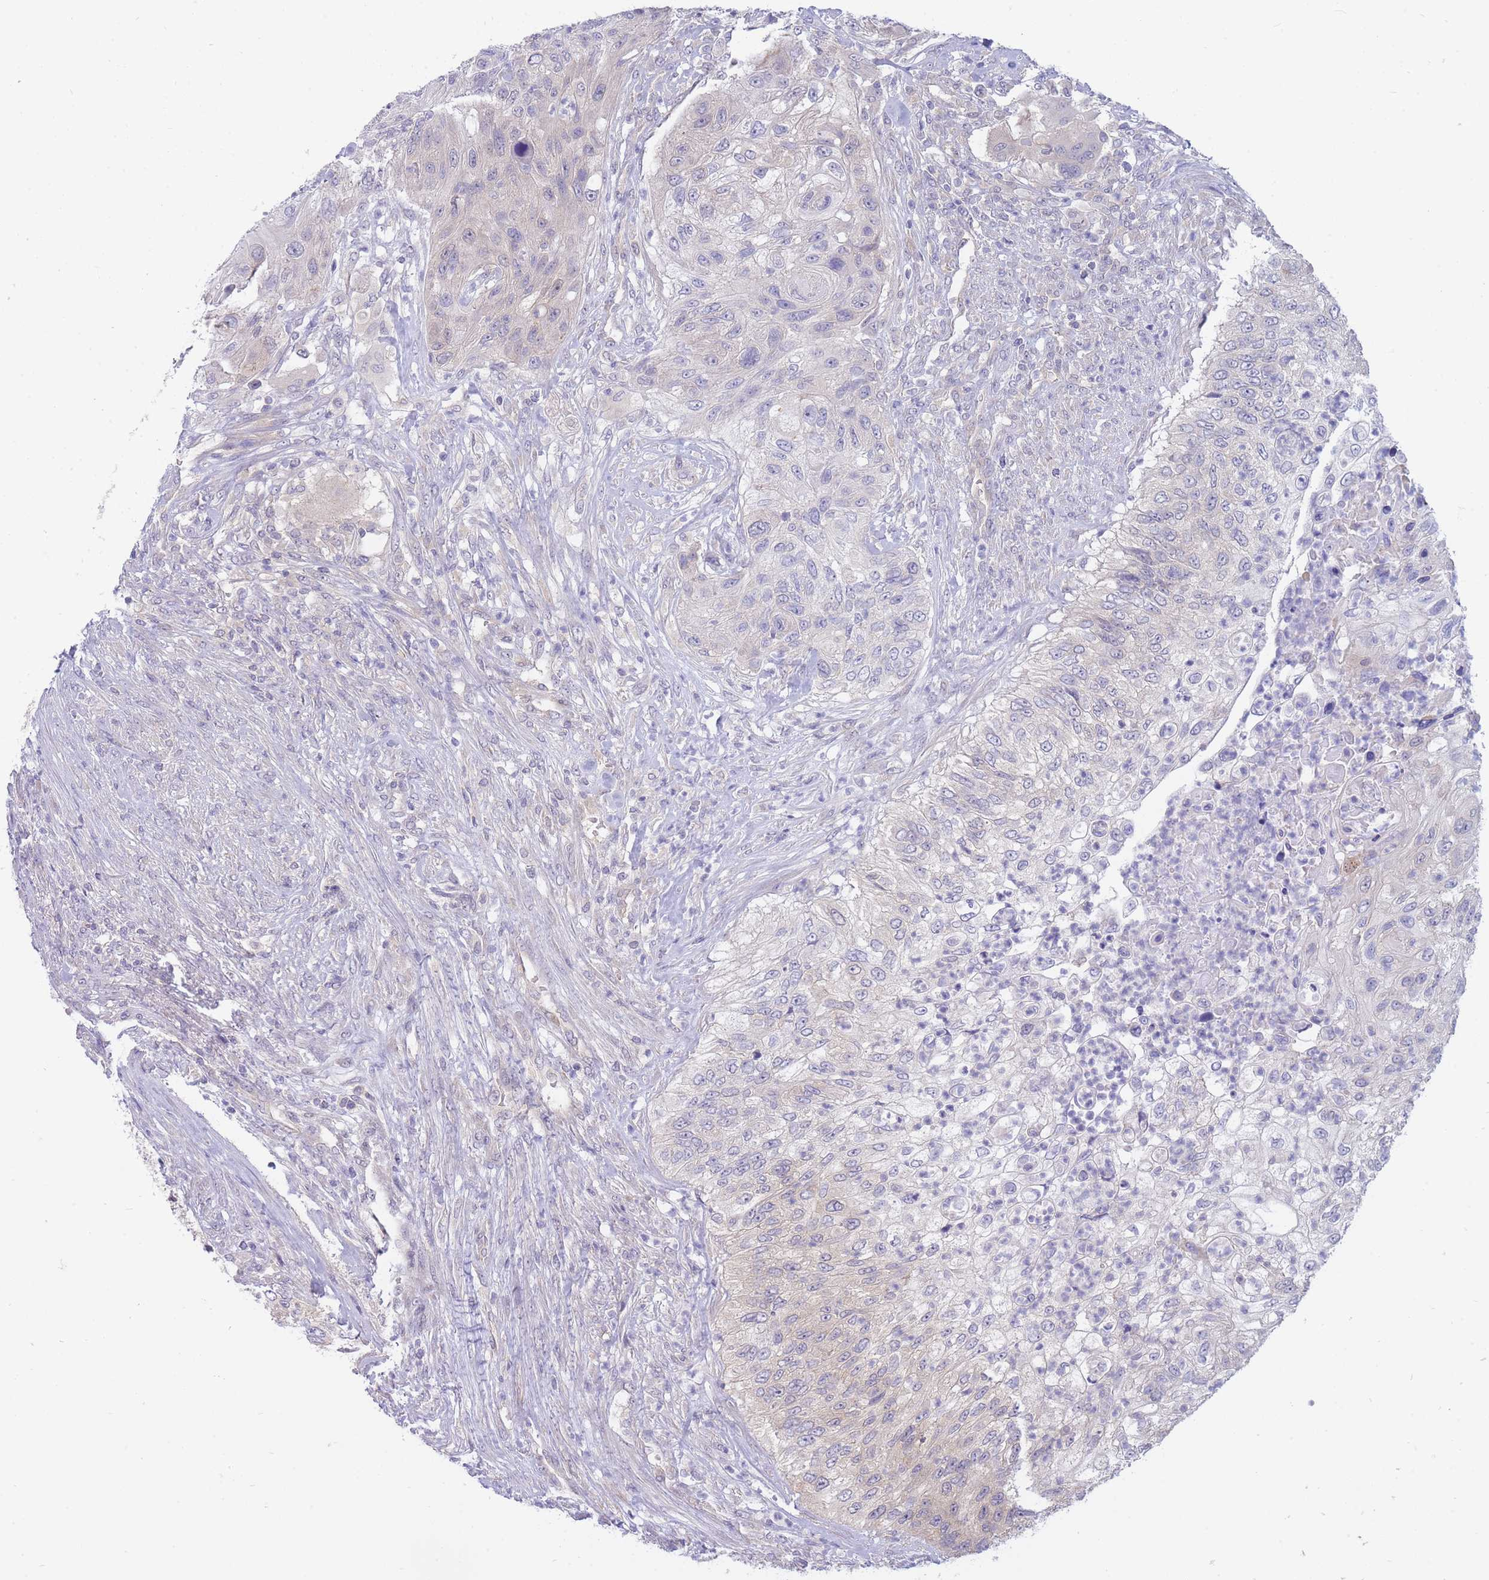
{"staining": {"intensity": "negative", "quantity": "none", "location": "none"}, "tissue": "urothelial cancer", "cell_type": "Tumor cells", "image_type": "cancer", "snomed": [{"axis": "morphology", "description": "Urothelial carcinoma, High grade"}, {"axis": "topography", "description": "Urinary bladder"}], "caption": "IHC micrograph of neoplastic tissue: high-grade urothelial carcinoma stained with DAB exhibits no significant protein positivity in tumor cells. The staining is performed using DAB (3,3'-diaminobenzidine) brown chromogen with nuclei counter-stained in using hematoxylin.", "gene": "SUGT1", "patient": {"sex": "female", "age": 60}}